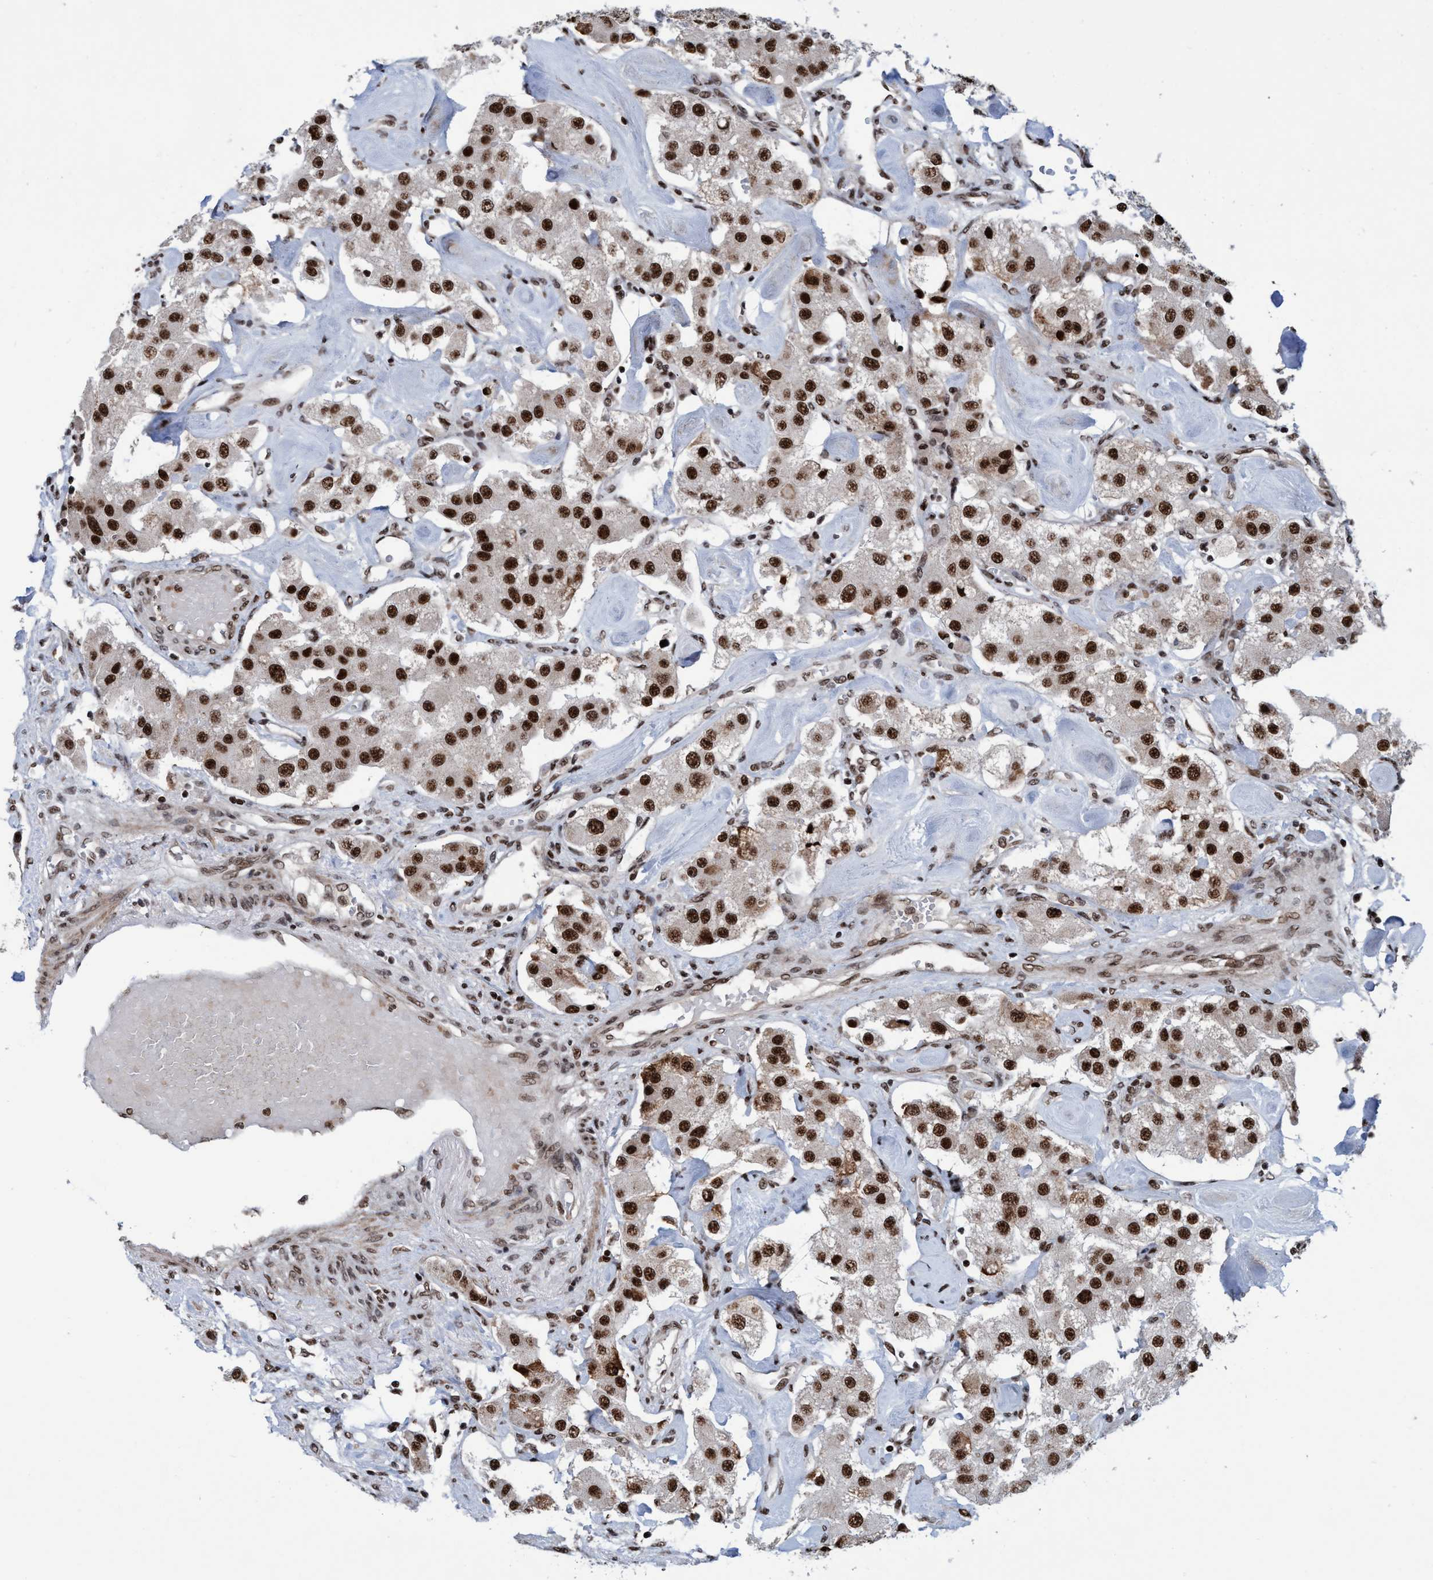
{"staining": {"intensity": "strong", "quantity": ">75%", "location": "nuclear"}, "tissue": "carcinoid", "cell_type": "Tumor cells", "image_type": "cancer", "snomed": [{"axis": "morphology", "description": "Carcinoid, malignant, NOS"}, {"axis": "topography", "description": "Pancreas"}], "caption": "The immunohistochemical stain highlights strong nuclear positivity in tumor cells of carcinoid tissue.", "gene": "TOPBP1", "patient": {"sex": "male", "age": 41}}